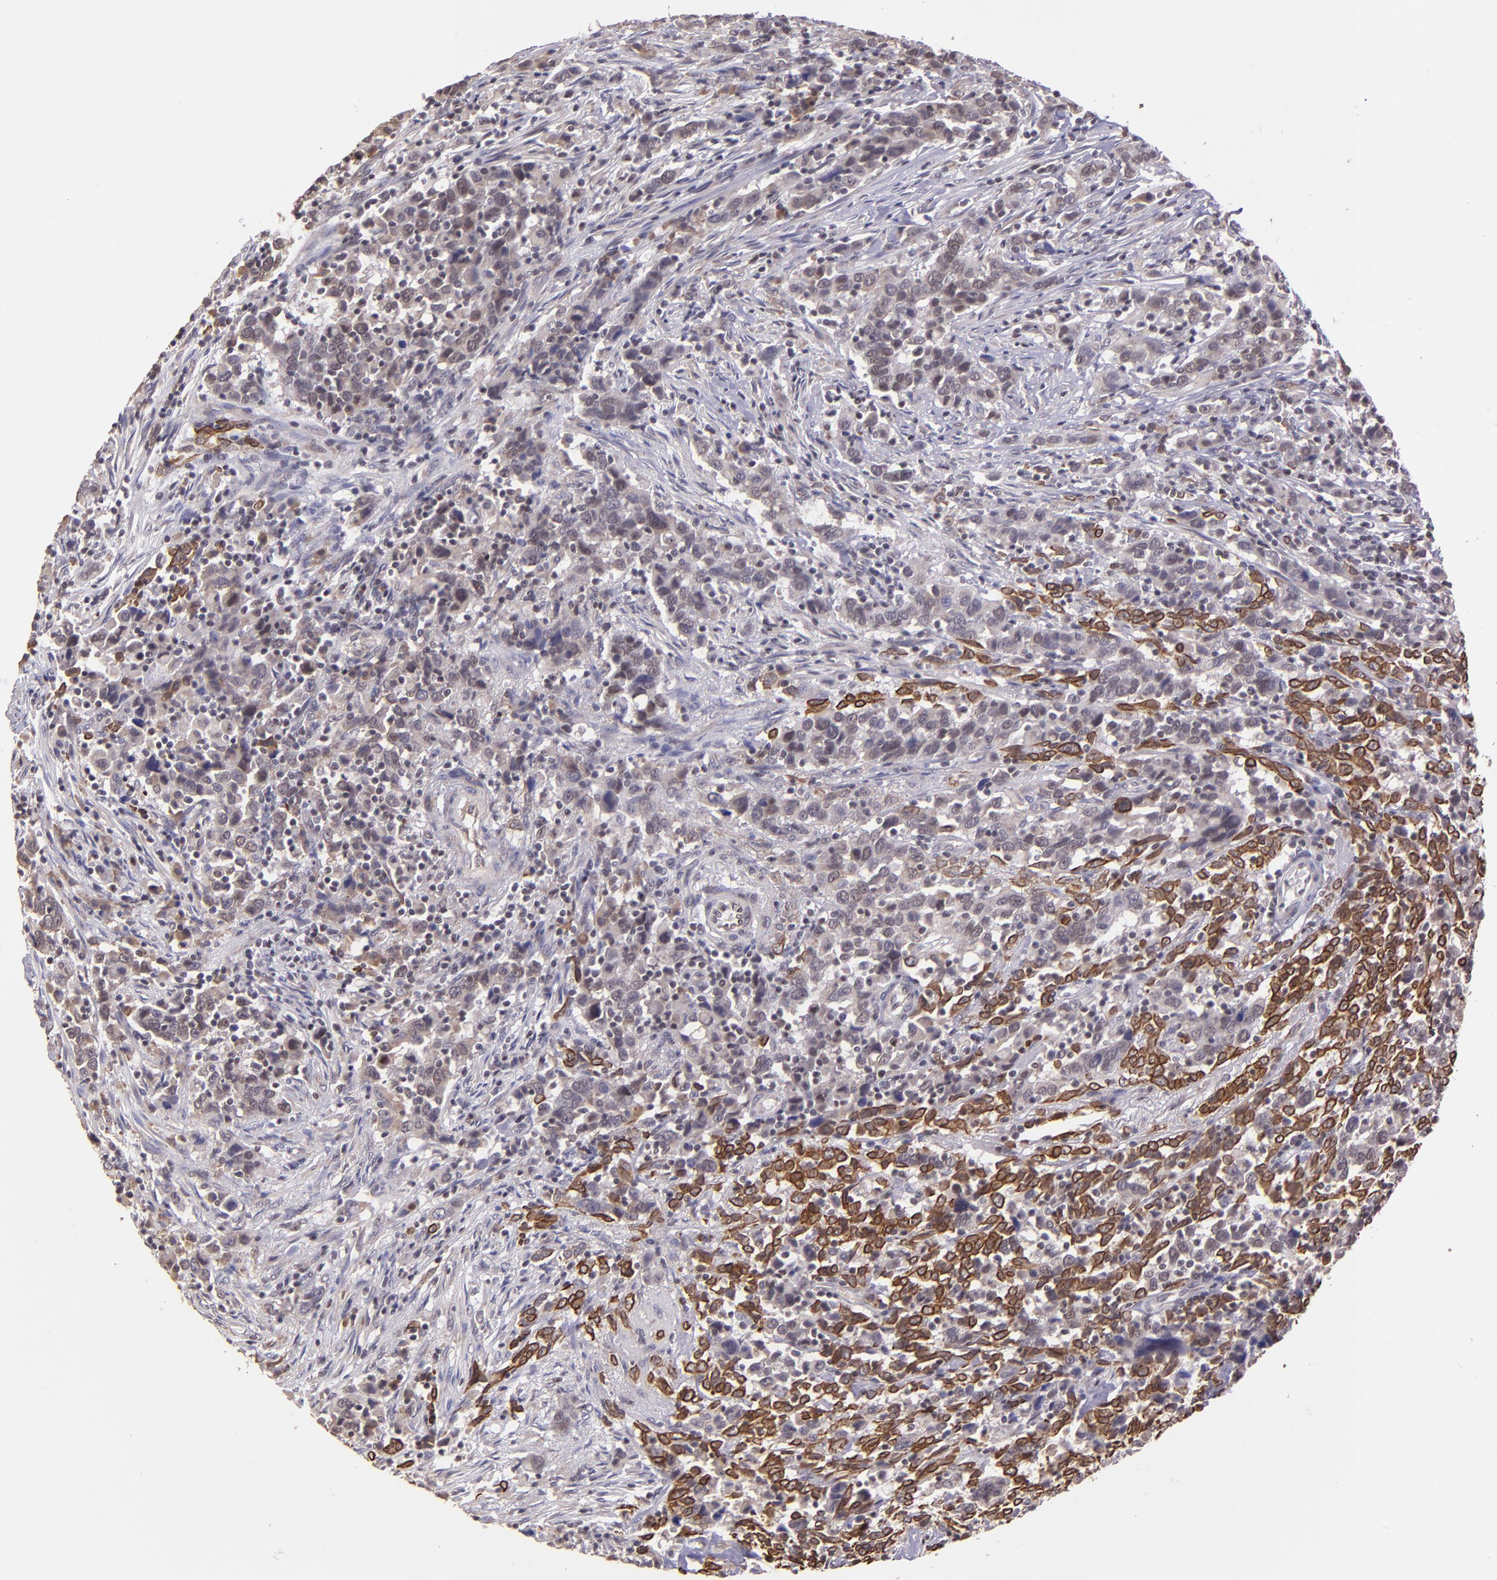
{"staining": {"intensity": "strong", "quantity": "<25%", "location": "cytoplasmic/membranous"}, "tissue": "urothelial cancer", "cell_type": "Tumor cells", "image_type": "cancer", "snomed": [{"axis": "morphology", "description": "Urothelial carcinoma, High grade"}, {"axis": "topography", "description": "Urinary bladder"}], "caption": "Protein analysis of high-grade urothelial carcinoma tissue reveals strong cytoplasmic/membranous expression in approximately <25% of tumor cells. (DAB IHC with brightfield microscopy, high magnification).", "gene": "ELF1", "patient": {"sex": "male", "age": 61}}